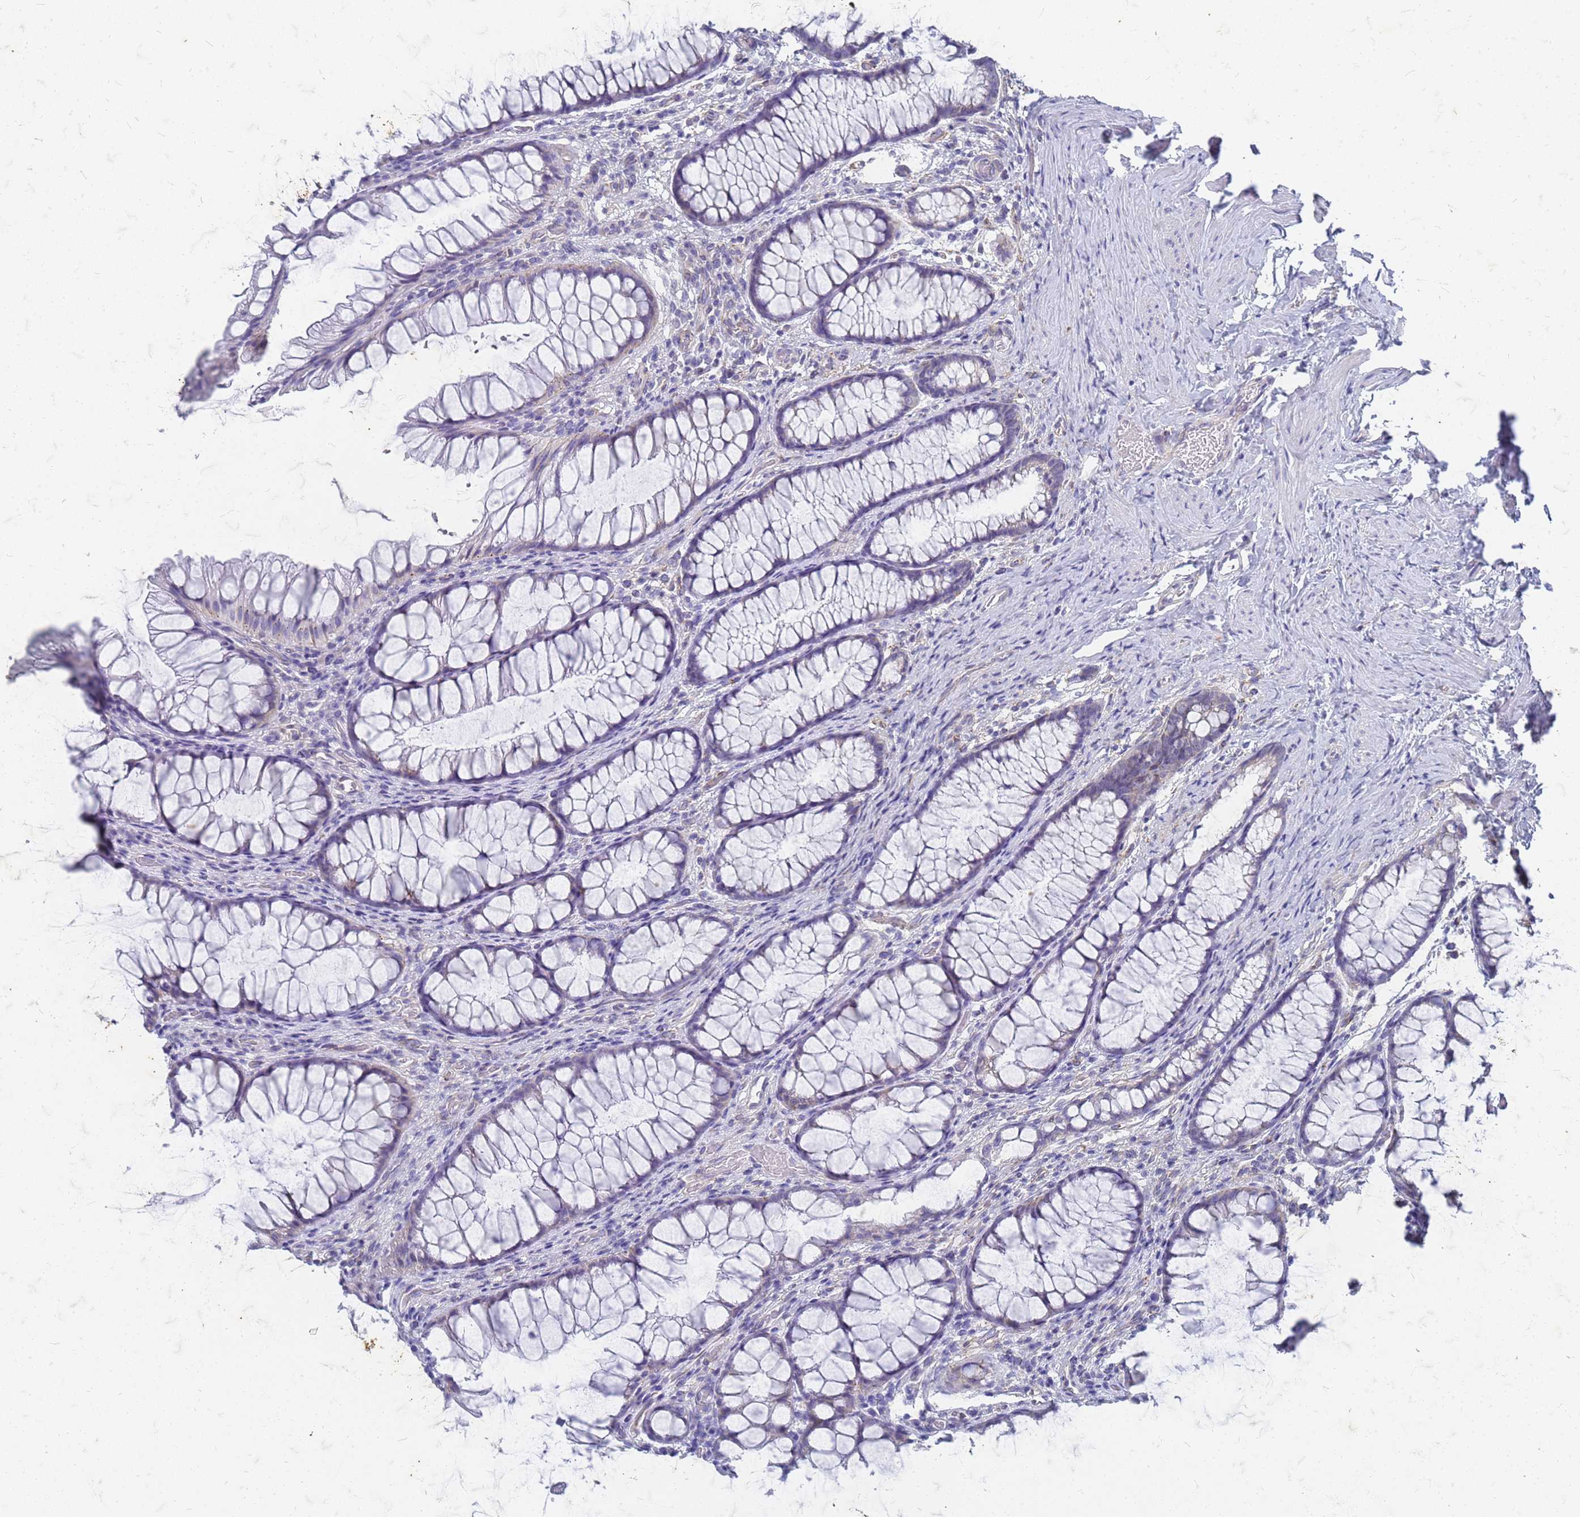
{"staining": {"intensity": "negative", "quantity": "none", "location": "none"}, "tissue": "colon", "cell_type": "Endothelial cells", "image_type": "normal", "snomed": [{"axis": "morphology", "description": "Normal tissue, NOS"}, {"axis": "topography", "description": "Colon"}], "caption": "A histopathology image of human colon is negative for staining in endothelial cells. (Brightfield microscopy of DAB (3,3'-diaminobenzidine) immunohistochemistry (IHC) at high magnification).", "gene": "TRIM64B", "patient": {"sex": "female", "age": 62}}